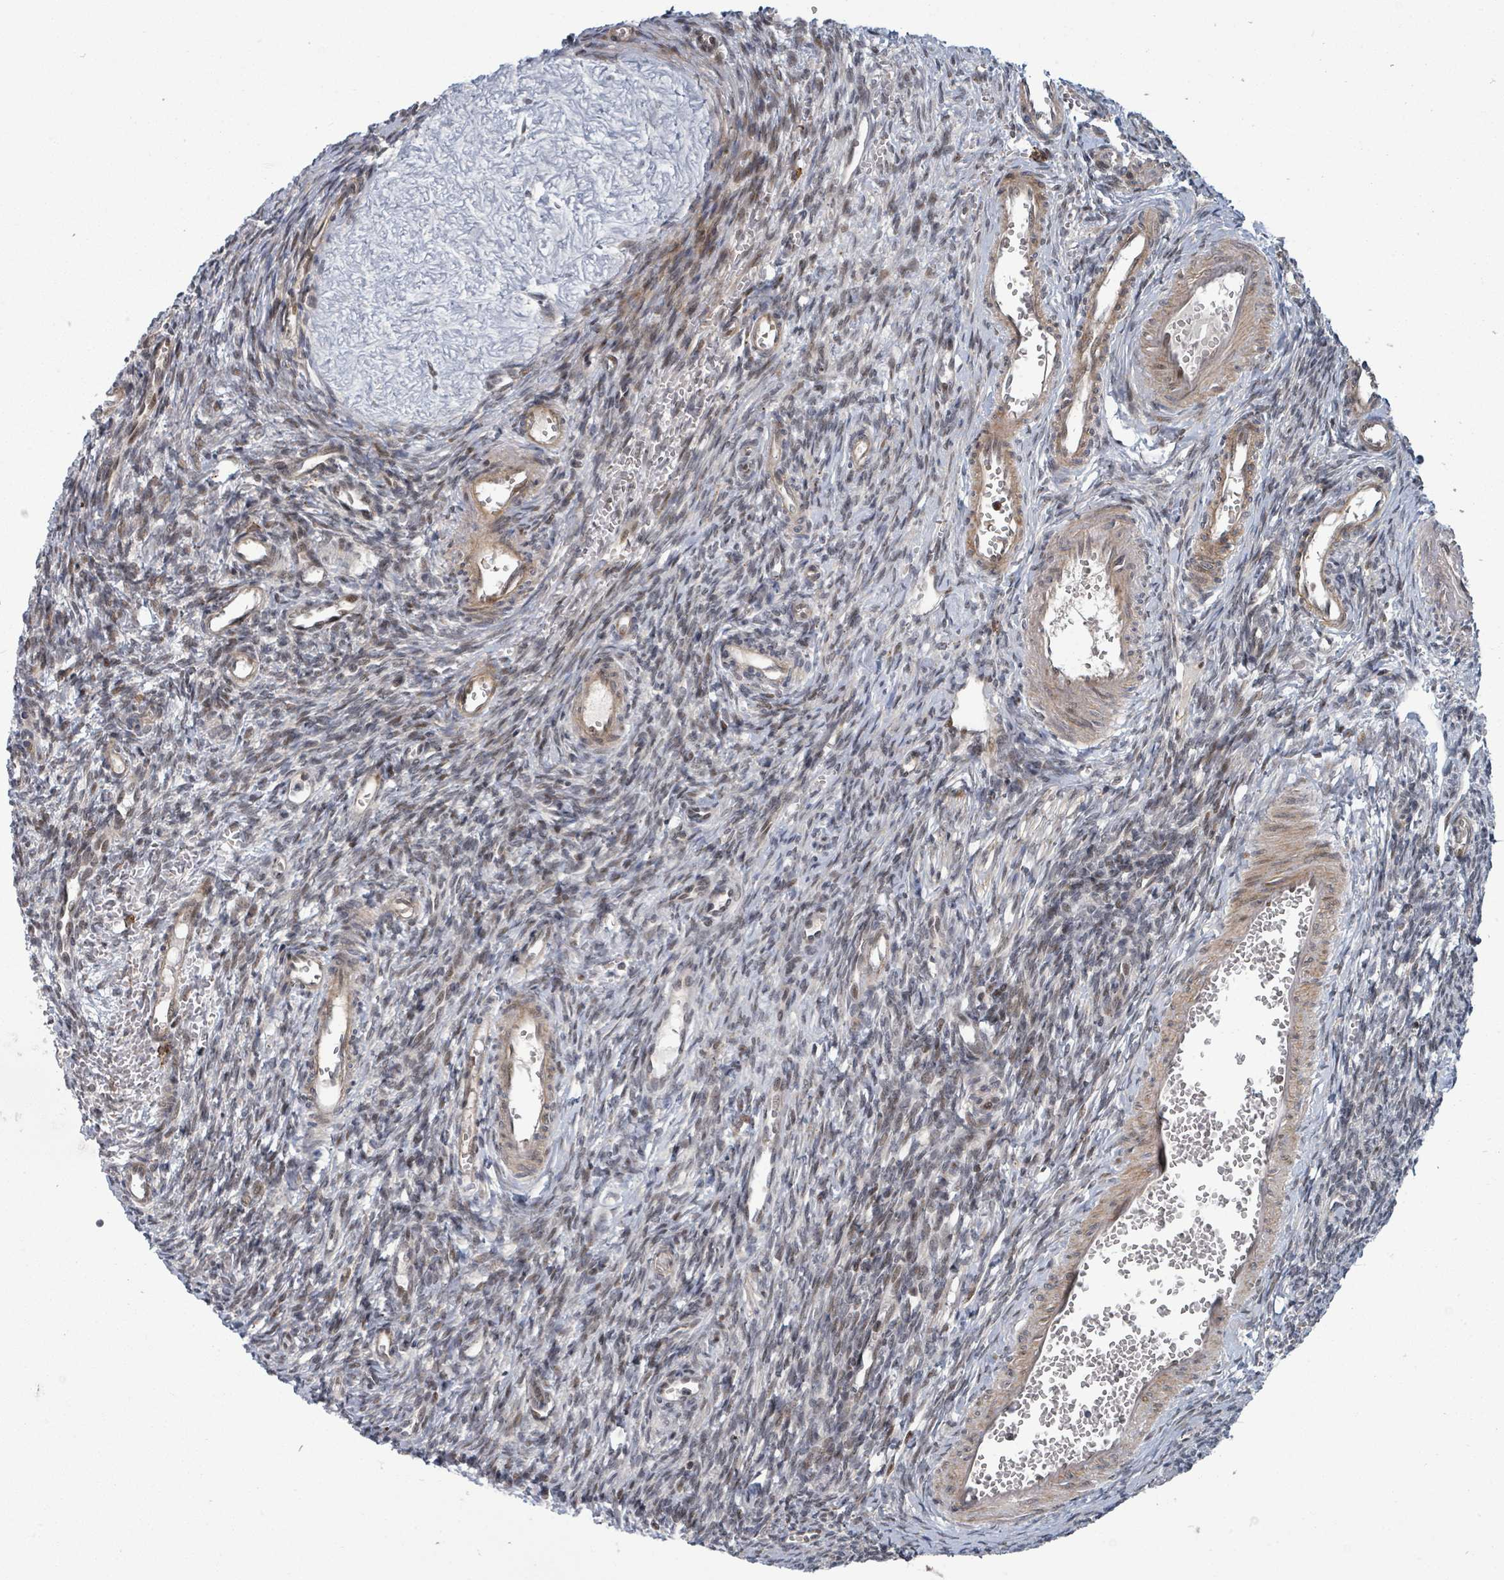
{"staining": {"intensity": "weak", "quantity": "25%-75%", "location": "nuclear"}, "tissue": "ovary", "cell_type": "Ovarian stroma cells", "image_type": "normal", "snomed": [{"axis": "morphology", "description": "Normal tissue, NOS"}, {"axis": "topography", "description": "Ovary"}], "caption": "Immunohistochemical staining of unremarkable human ovary demonstrates low levels of weak nuclear staining in about 25%-75% of ovarian stroma cells.", "gene": "GTF3C1", "patient": {"sex": "female", "age": 39}}